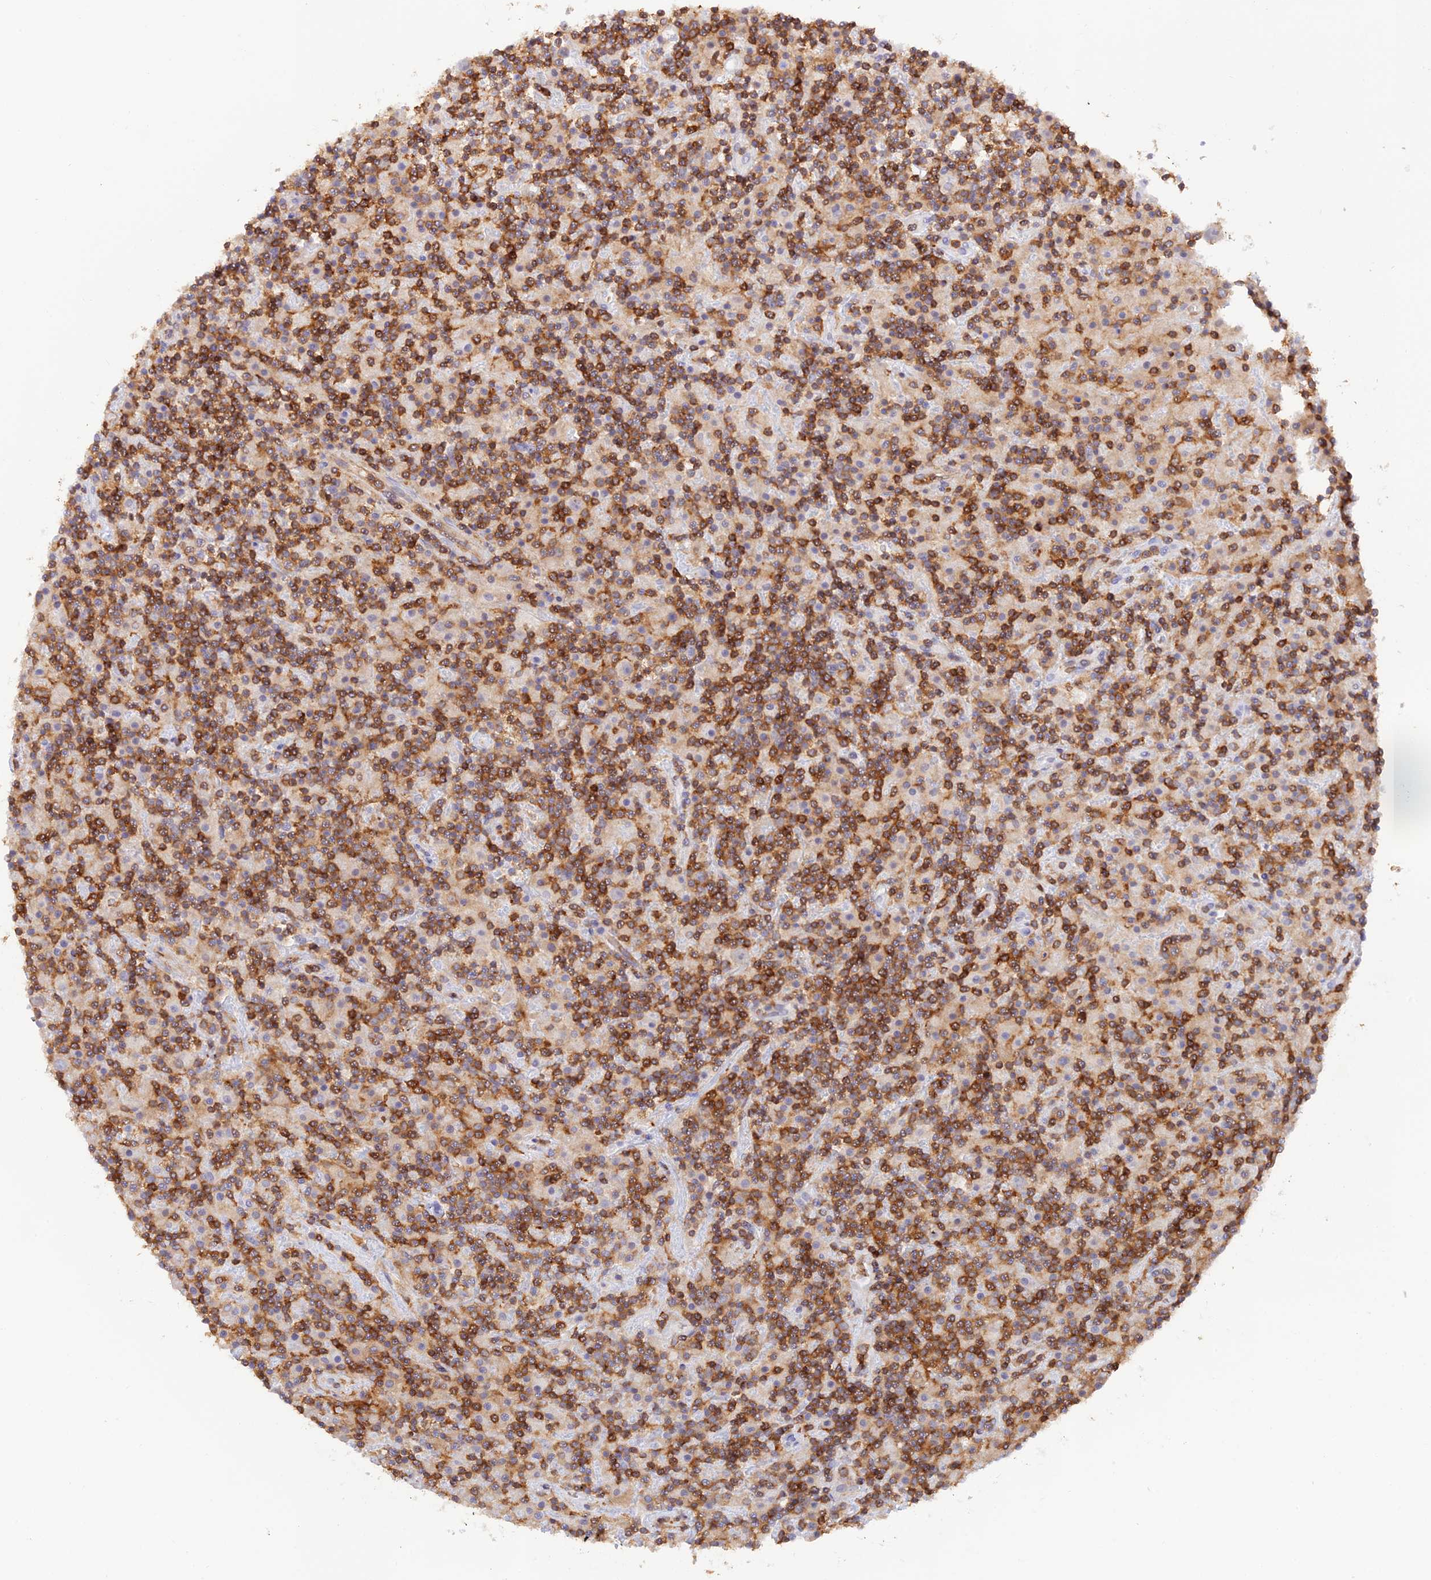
{"staining": {"intensity": "negative", "quantity": "none", "location": "none"}, "tissue": "lymphoma", "cell_type": "Tumor cells", "image_type": "cancer", "snomed": [{"axis": "morphology", "description": "Hodgkin's disease, NOS"}, {"axis": "topography", "description": "Lymph node"}], "caption": "DAB (3,3'-diaminobenzidine) immunohistochemical staining of Hodgkin's disease exhibits no significant staining in tumor cells.", "gene": "DENND1C", "patient": {"sex": "male", "age": 70}}